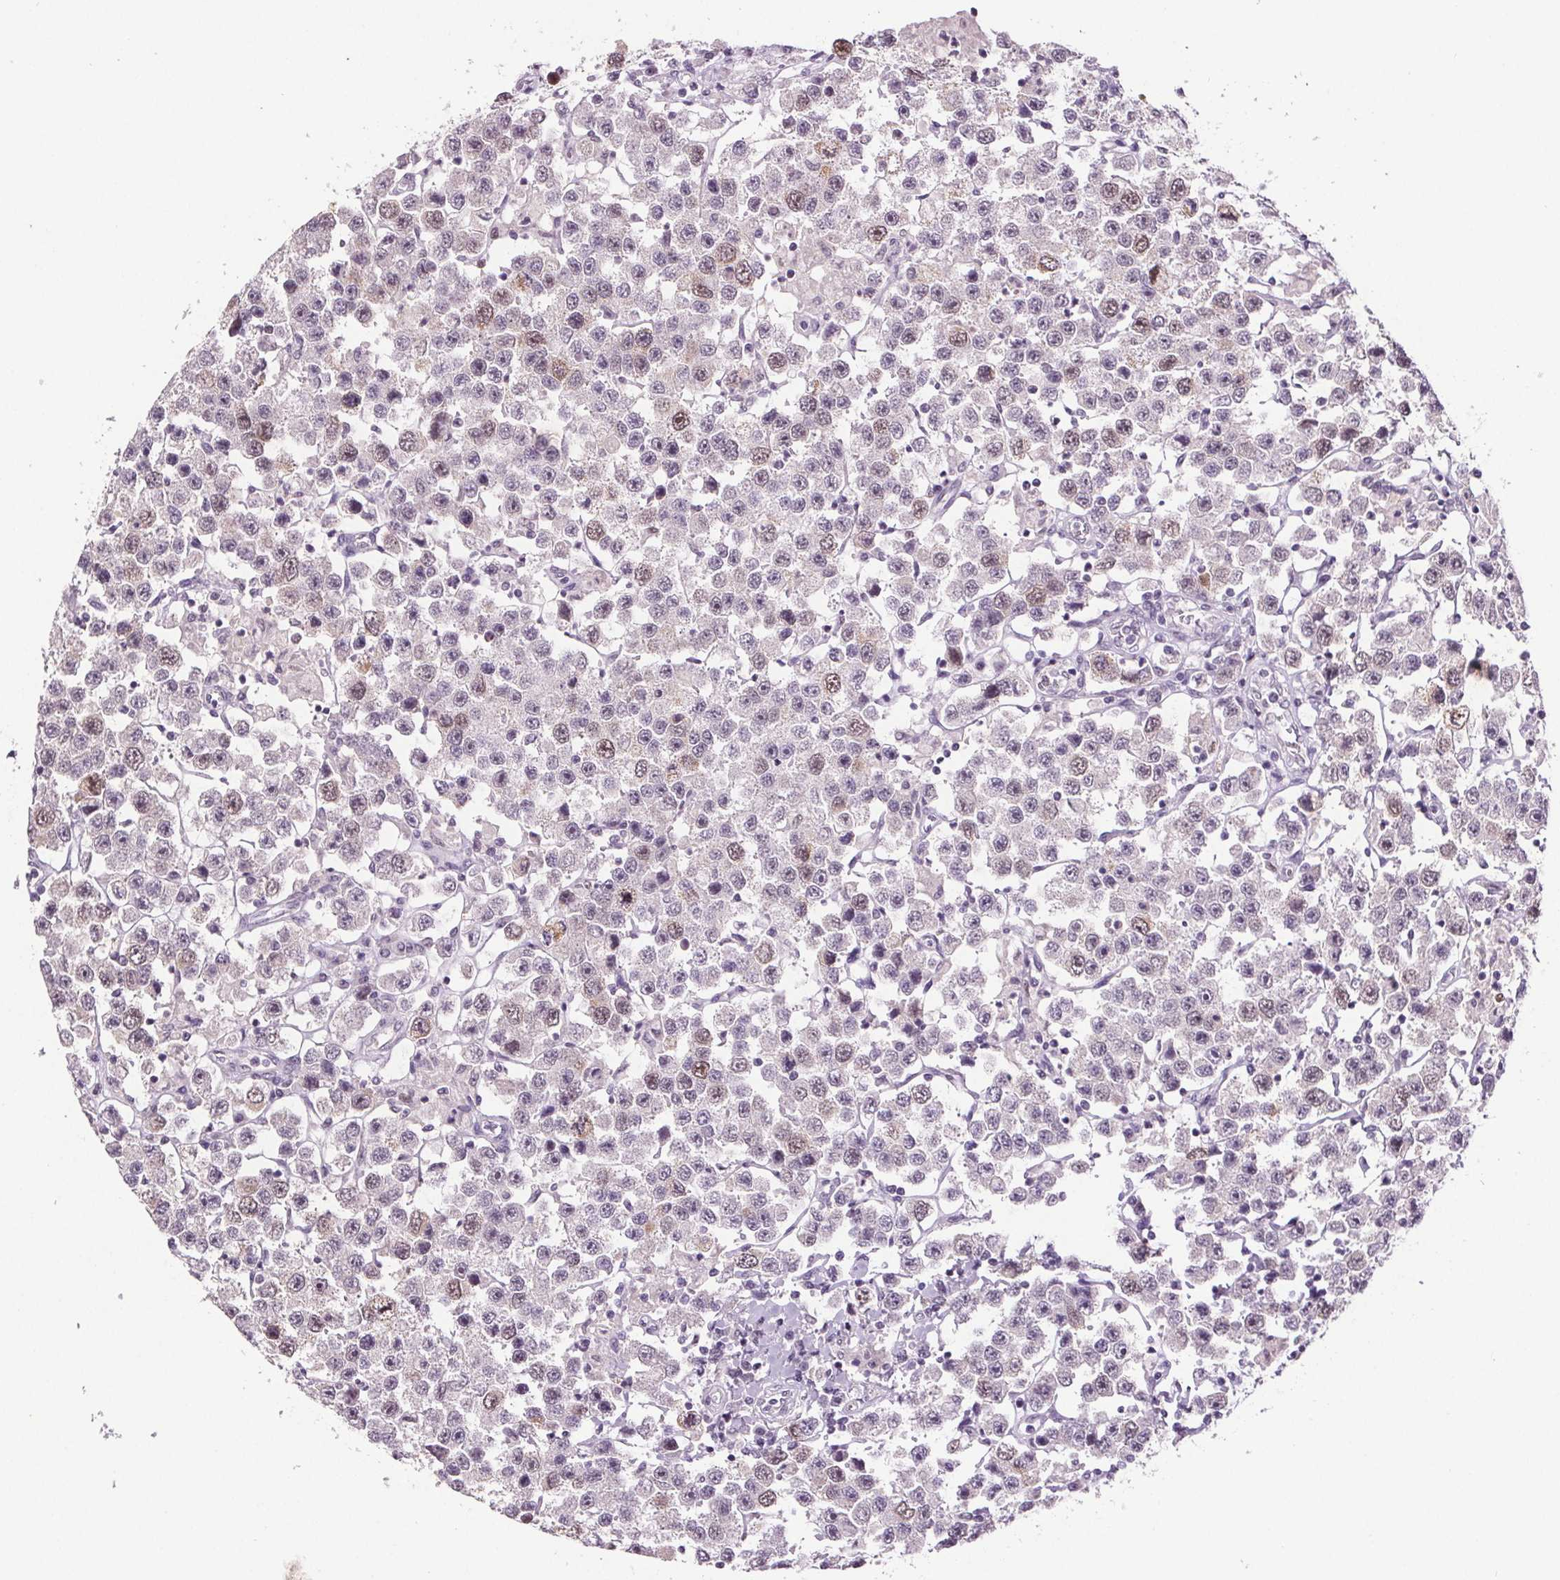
{"staining": {"intensity": "weak", "quantity": "25%-75%", "location": "nuclear"}, "tissue": "testis cancer", "cell_type": "Tumor cells", "image_type": "cancer", "snomed": [{"axis": "morphology", "description": "Seminoma, NOS"}, {"axis": "topography", "description": "Testis"}], "caption": "Tumor cells display weak nuclear expression in approximately 25%-75% of cells in testis seminoma.", "gene": "CENPF", "patient": {"sex": "male", "age": 45}}